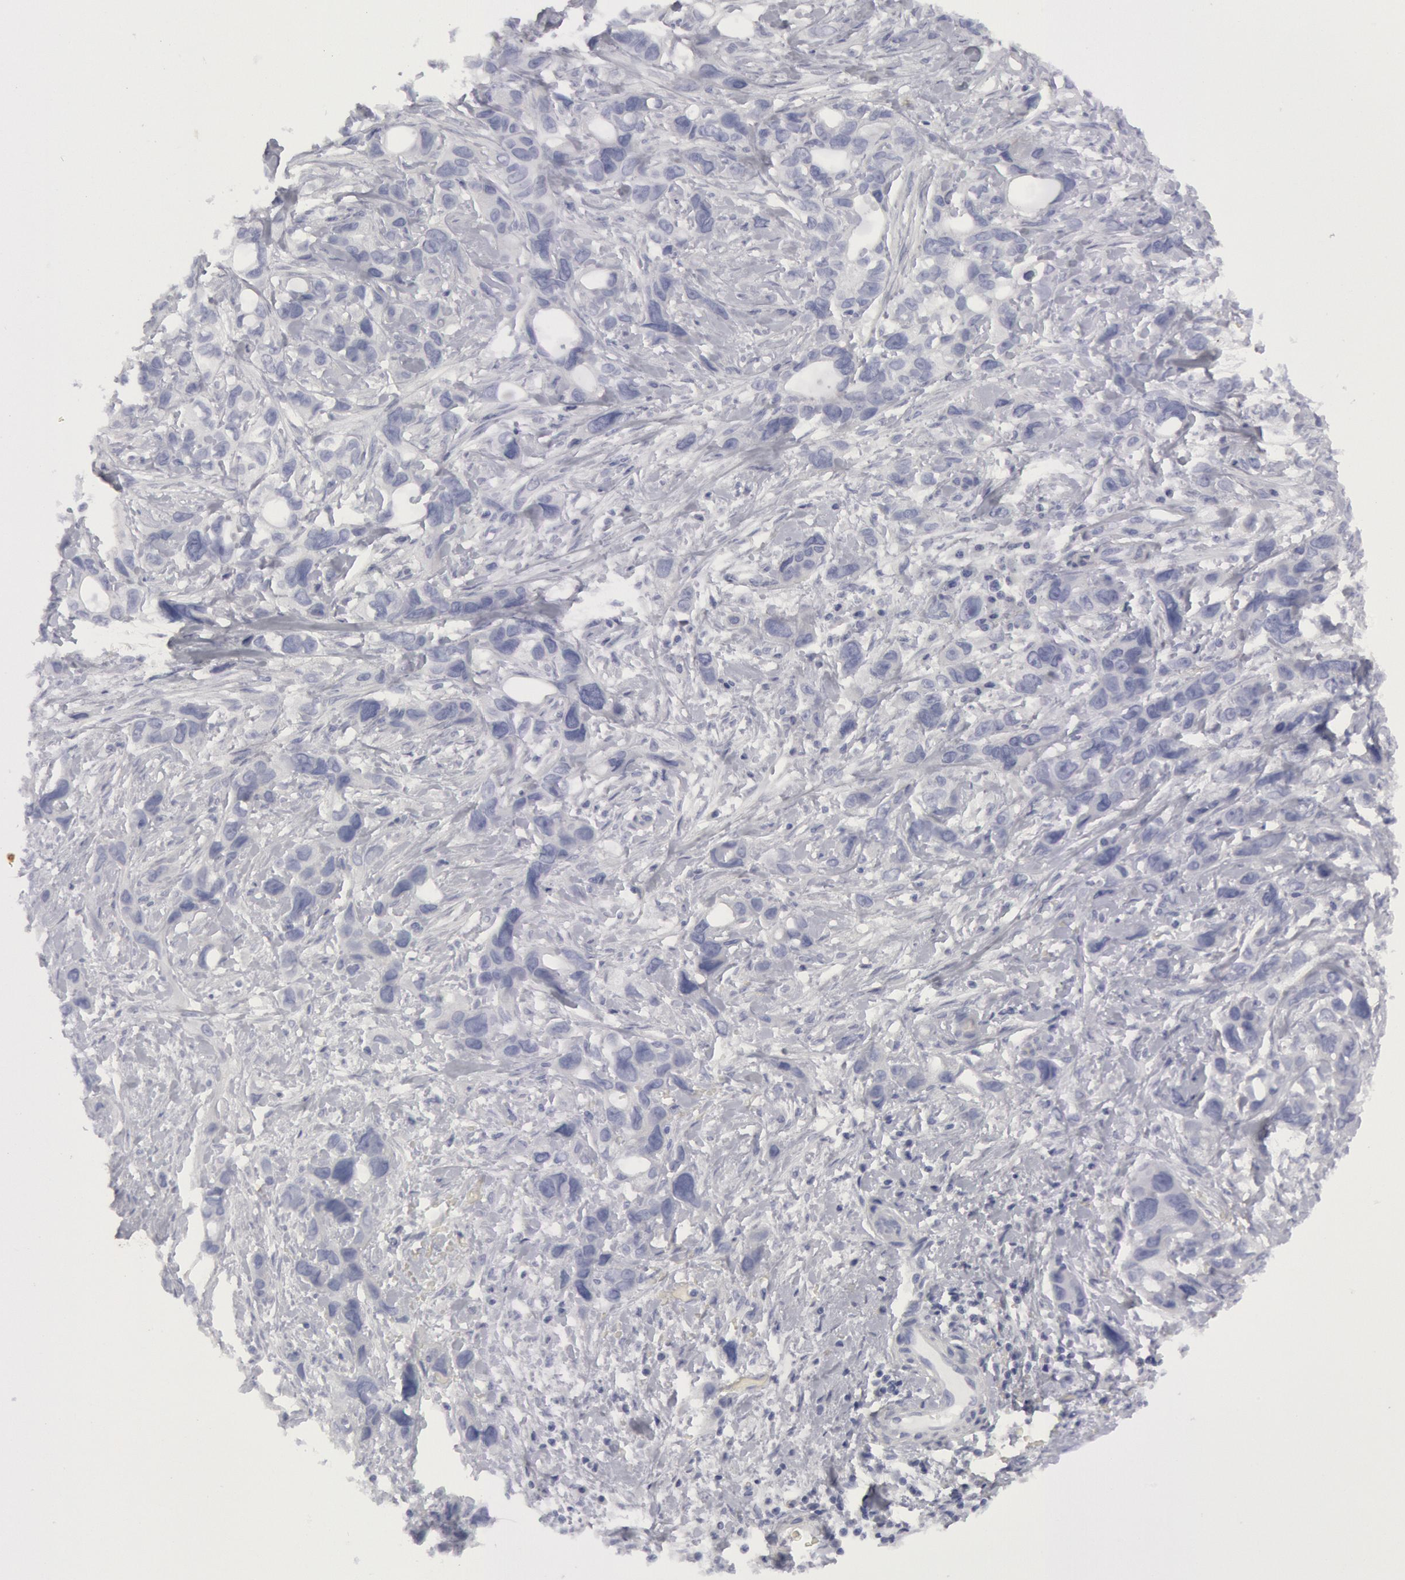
{"staining": {"intensity": "negative", "quantity": "none", "location": "none"}, "tissue": "stomach cancer", "cell_type": "Tumor cells", "image_type": "cancer", "snomed": [{"axis": "morphology", "description": "Adenocarcinoma, NOS"}, {"axis": "topography", "description": "Stomach, upper"}], "caption": "This is an immunohistochemistry histopathology image of human stomach cancer (adenocarcinoma). There is no staining in tumor cells.", "gene": "FHL1", "patient": {"sex": "male", "age": 47}}